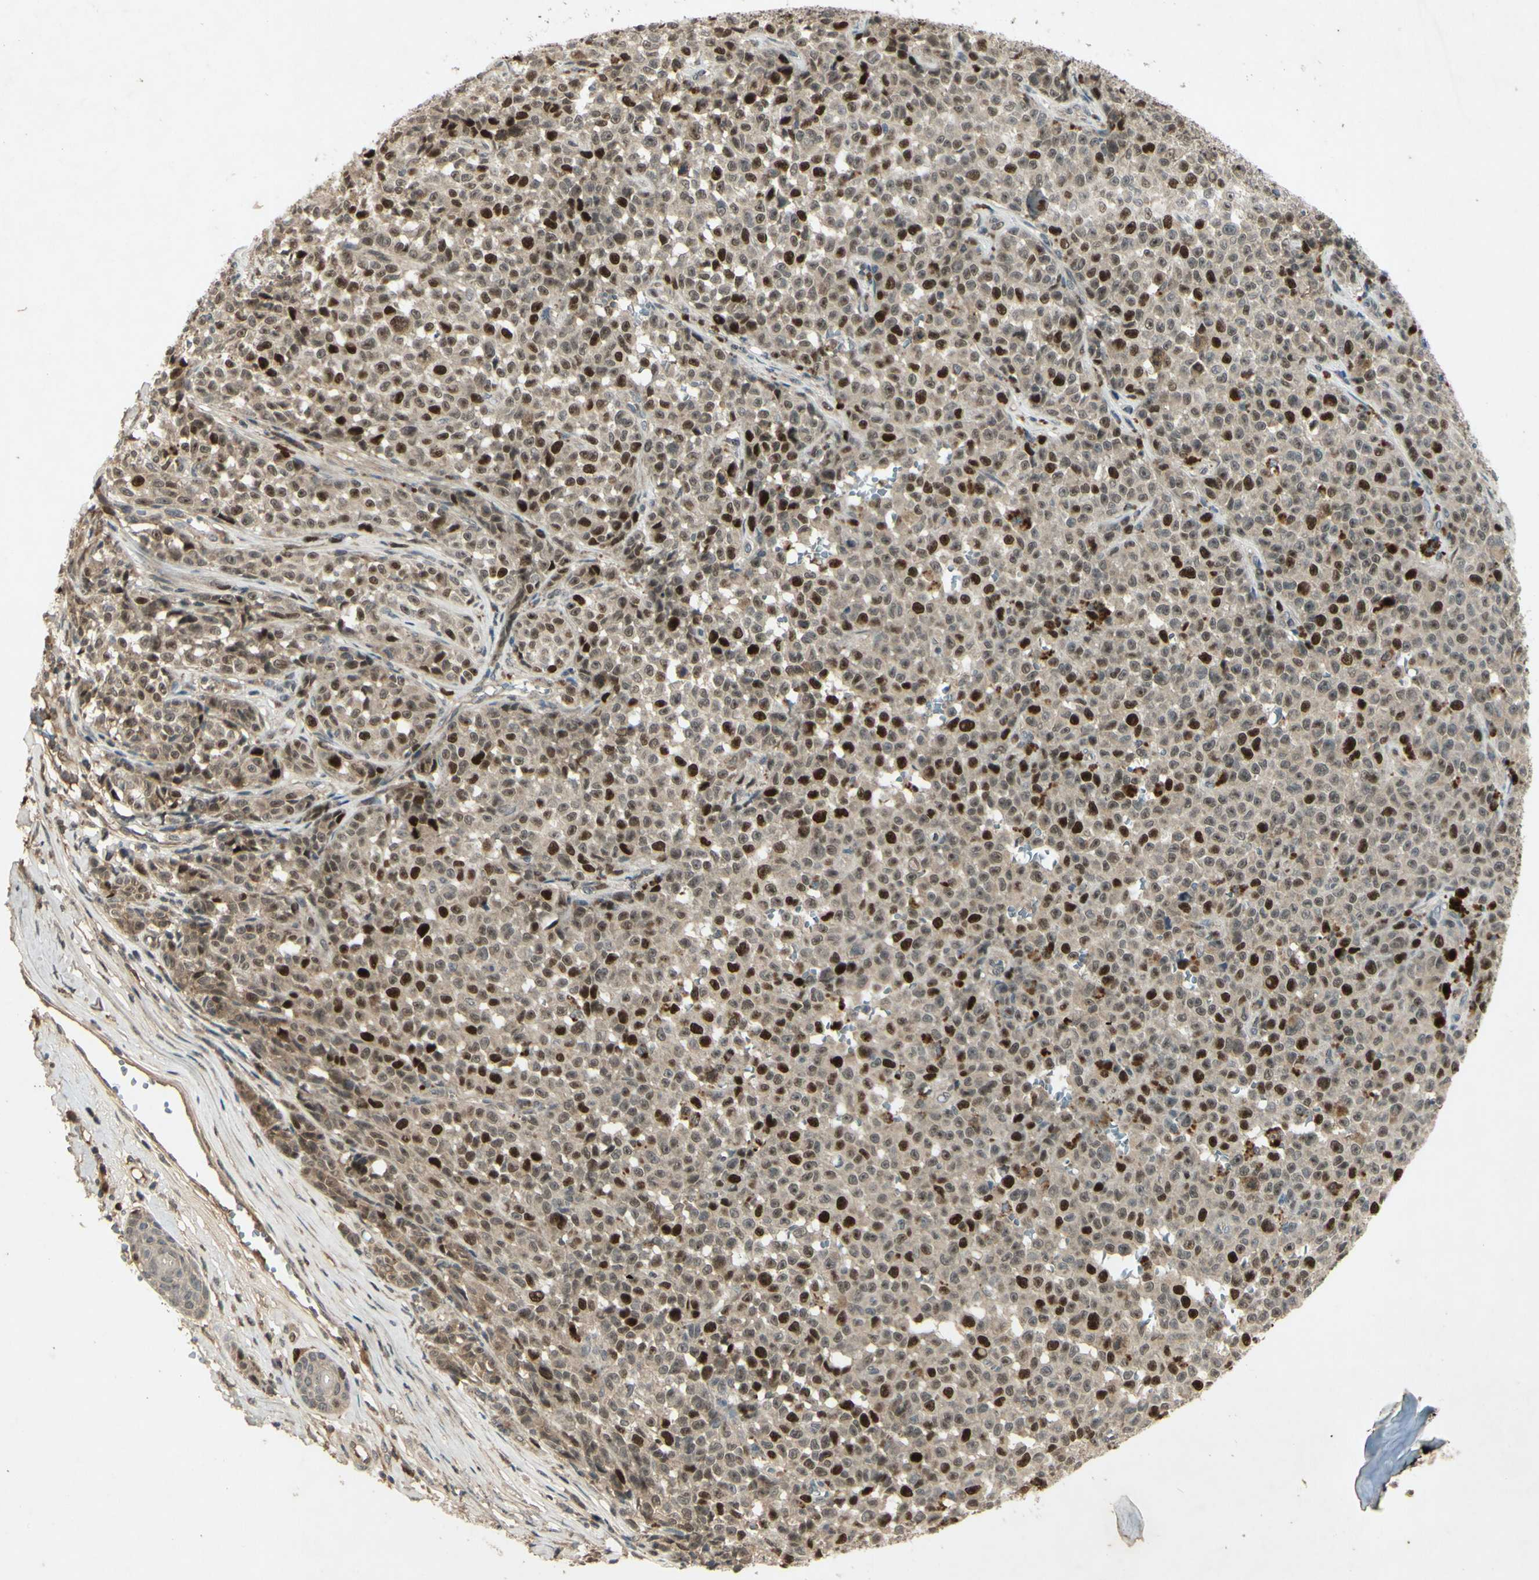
{"staining": {"intensity": "strong", "quantity": "25%-75%", "location": "nuclear"}, "tissue": "melanoma", "cell_type": "Tumor cells", "image_type": "cancer", "snomed": [{"axis": "morphology", "description": "Malignant melanoma, NOS"}, {"axis": "topography", "description": "Skin"}], "caption": "Protein staining demonstrates strong nuclear positivity in about 25%-75% of tumor cells in malignant melanoma.", "gene": "RAD18", "patient": {"sex": "female", "age": 82}}